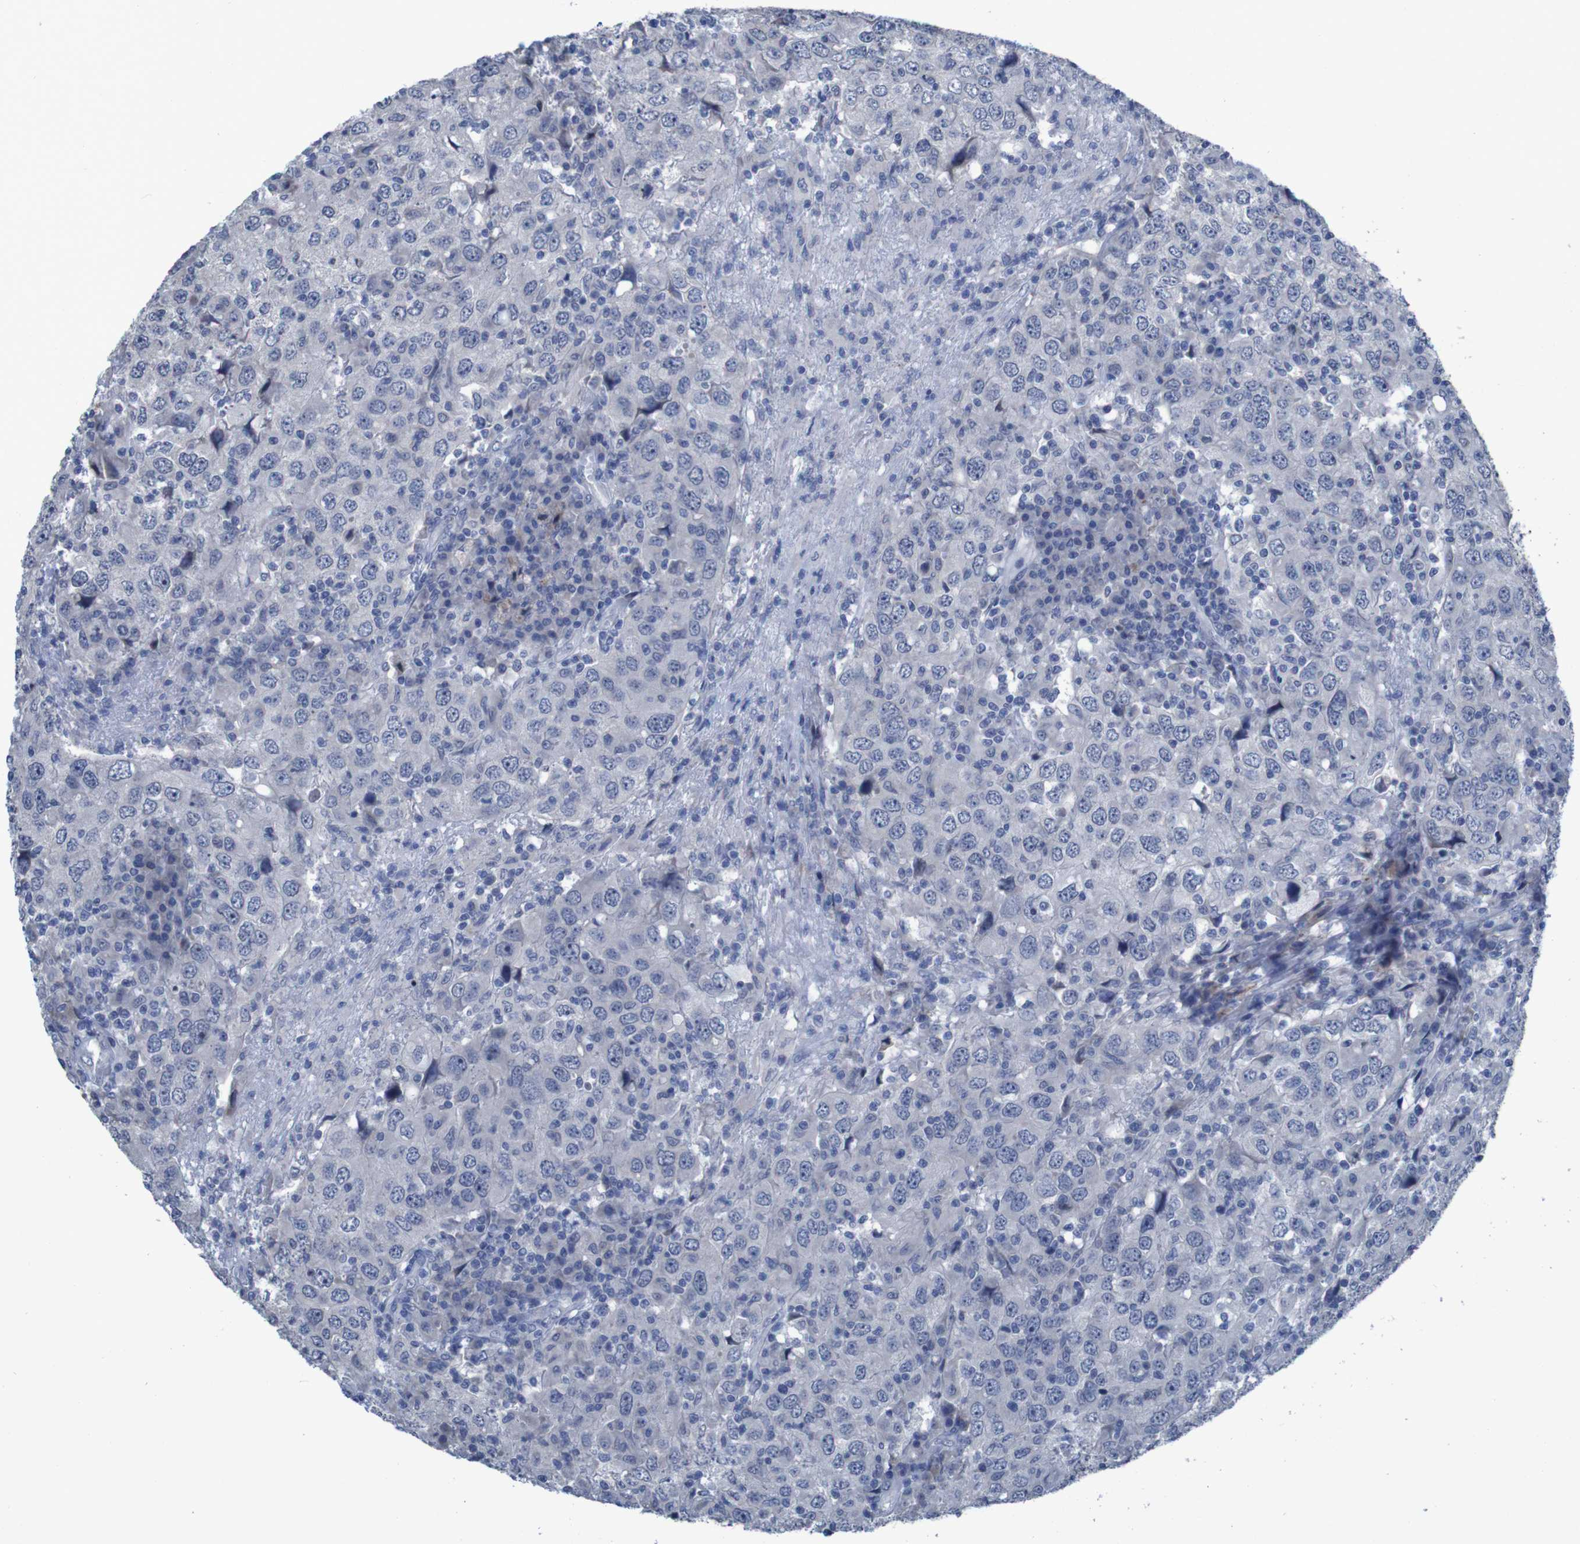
{"staining": {"intensity": "negative", "quantity": "none", "location": "none"}, "tissue": "head and neck cancer", "cell_type": "Tumor cells", "image_type": "cancer", "snomed": [{"axis": "morphology", "description": "Adenocarcinoma, NOS"}, {"axis": "topography", "description": "Salivary gland"}, {"axis": "topography", "description": "Head-Neck"}], "caption": "This is an immunohistochemistry image of human head and neck adenocarcinoma. There is no positivity in tumor cells.", "gene": "CLDN18", "patient": {"sex": "female", "age": 65}}